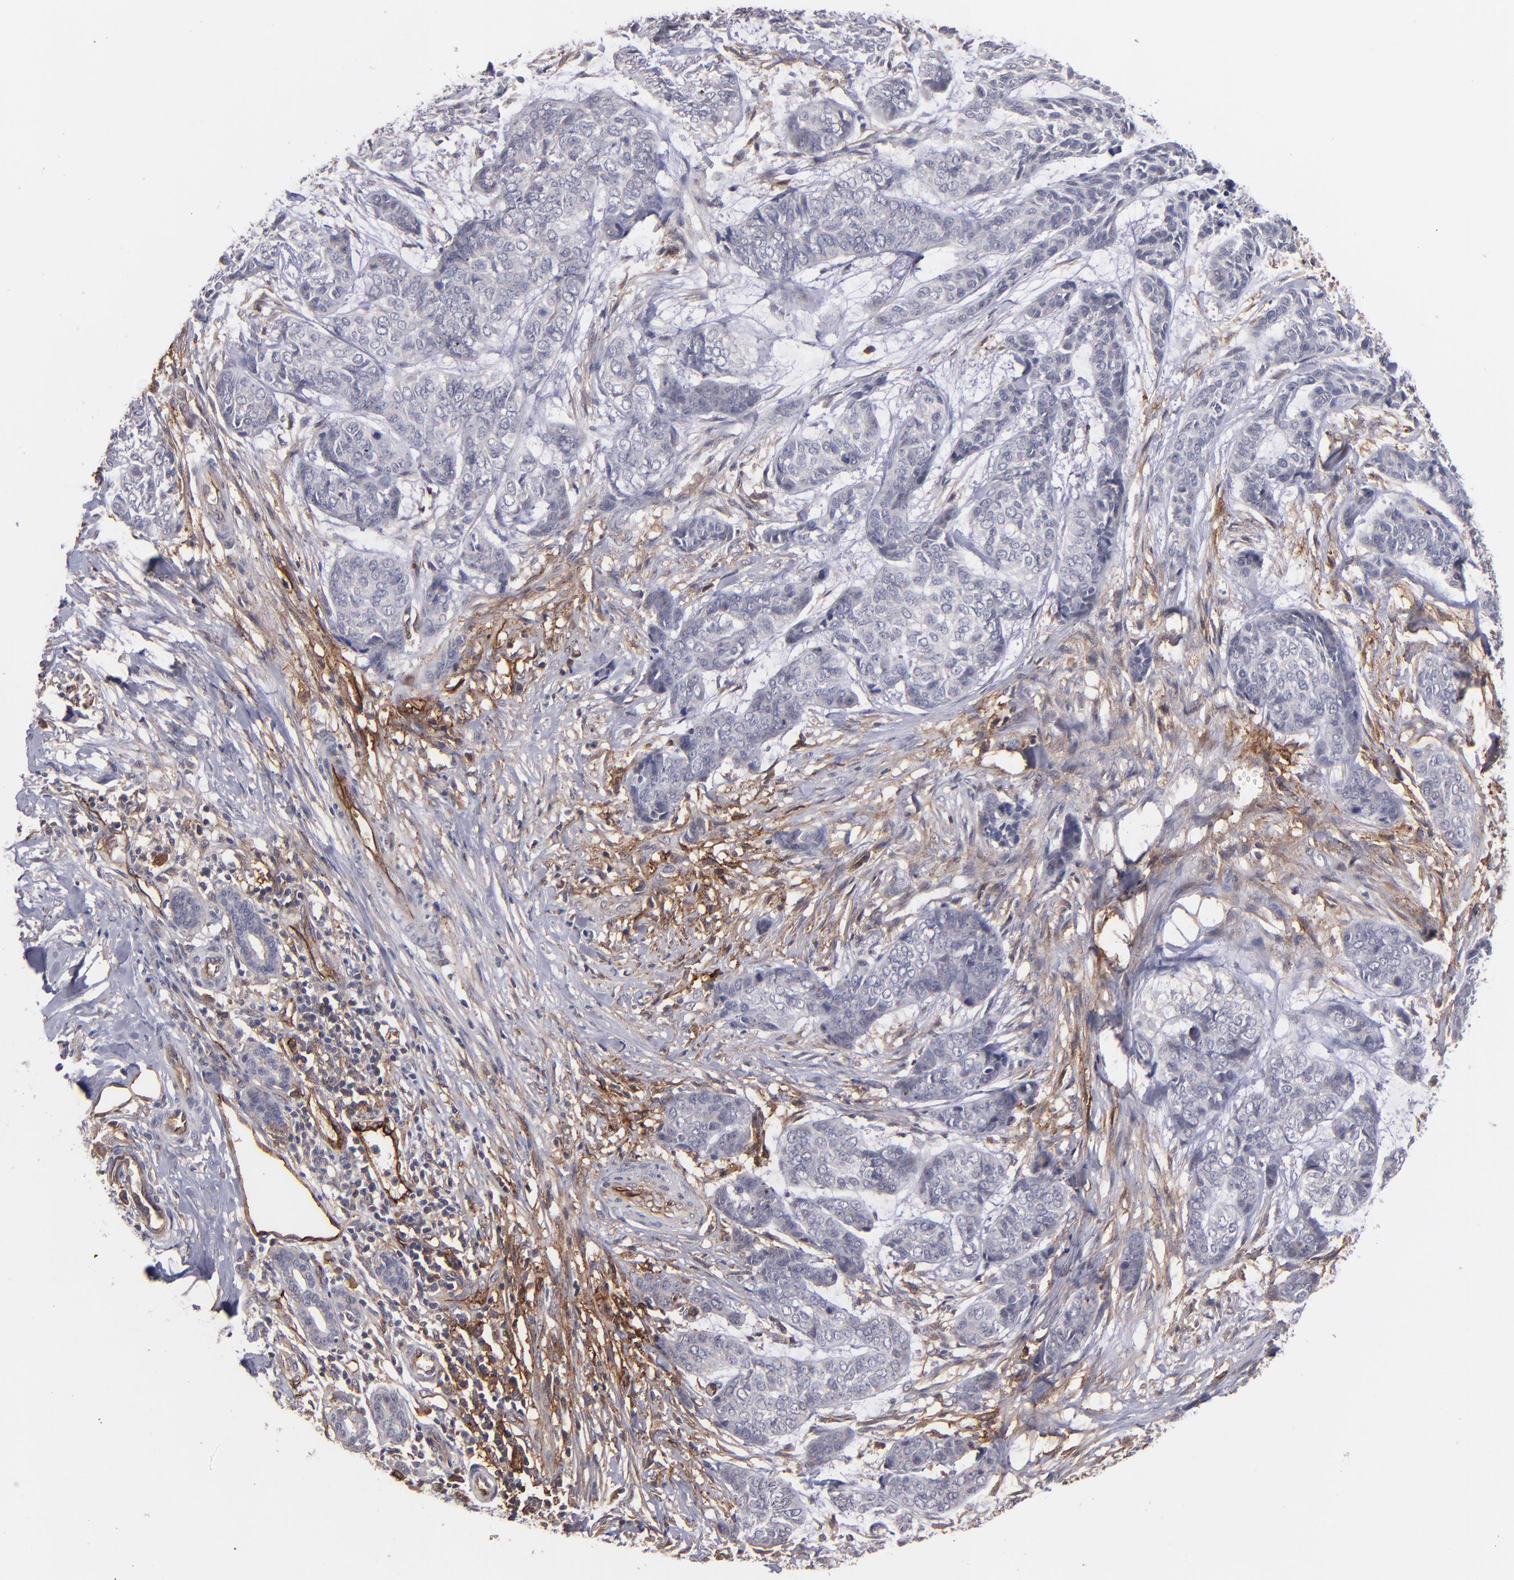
{"staining": {"intensity": "negative", "quantity": "none", "location": "none"}, "tissue": "skin cancer", "cell_type": "Tumor cells", "image_type": "cancer", "snomed": [{"axis": "morphology", "description": "Basal cell carcinoma"}, {"axis": "topography", "description": "Skin"}], "caption": "The IHC image has no significant expression in tumor cells of skin cancer (basal cell carcinoma) tissue.", "gene": "ICAM1", "patient": {"sex": "female", "age": 64}}